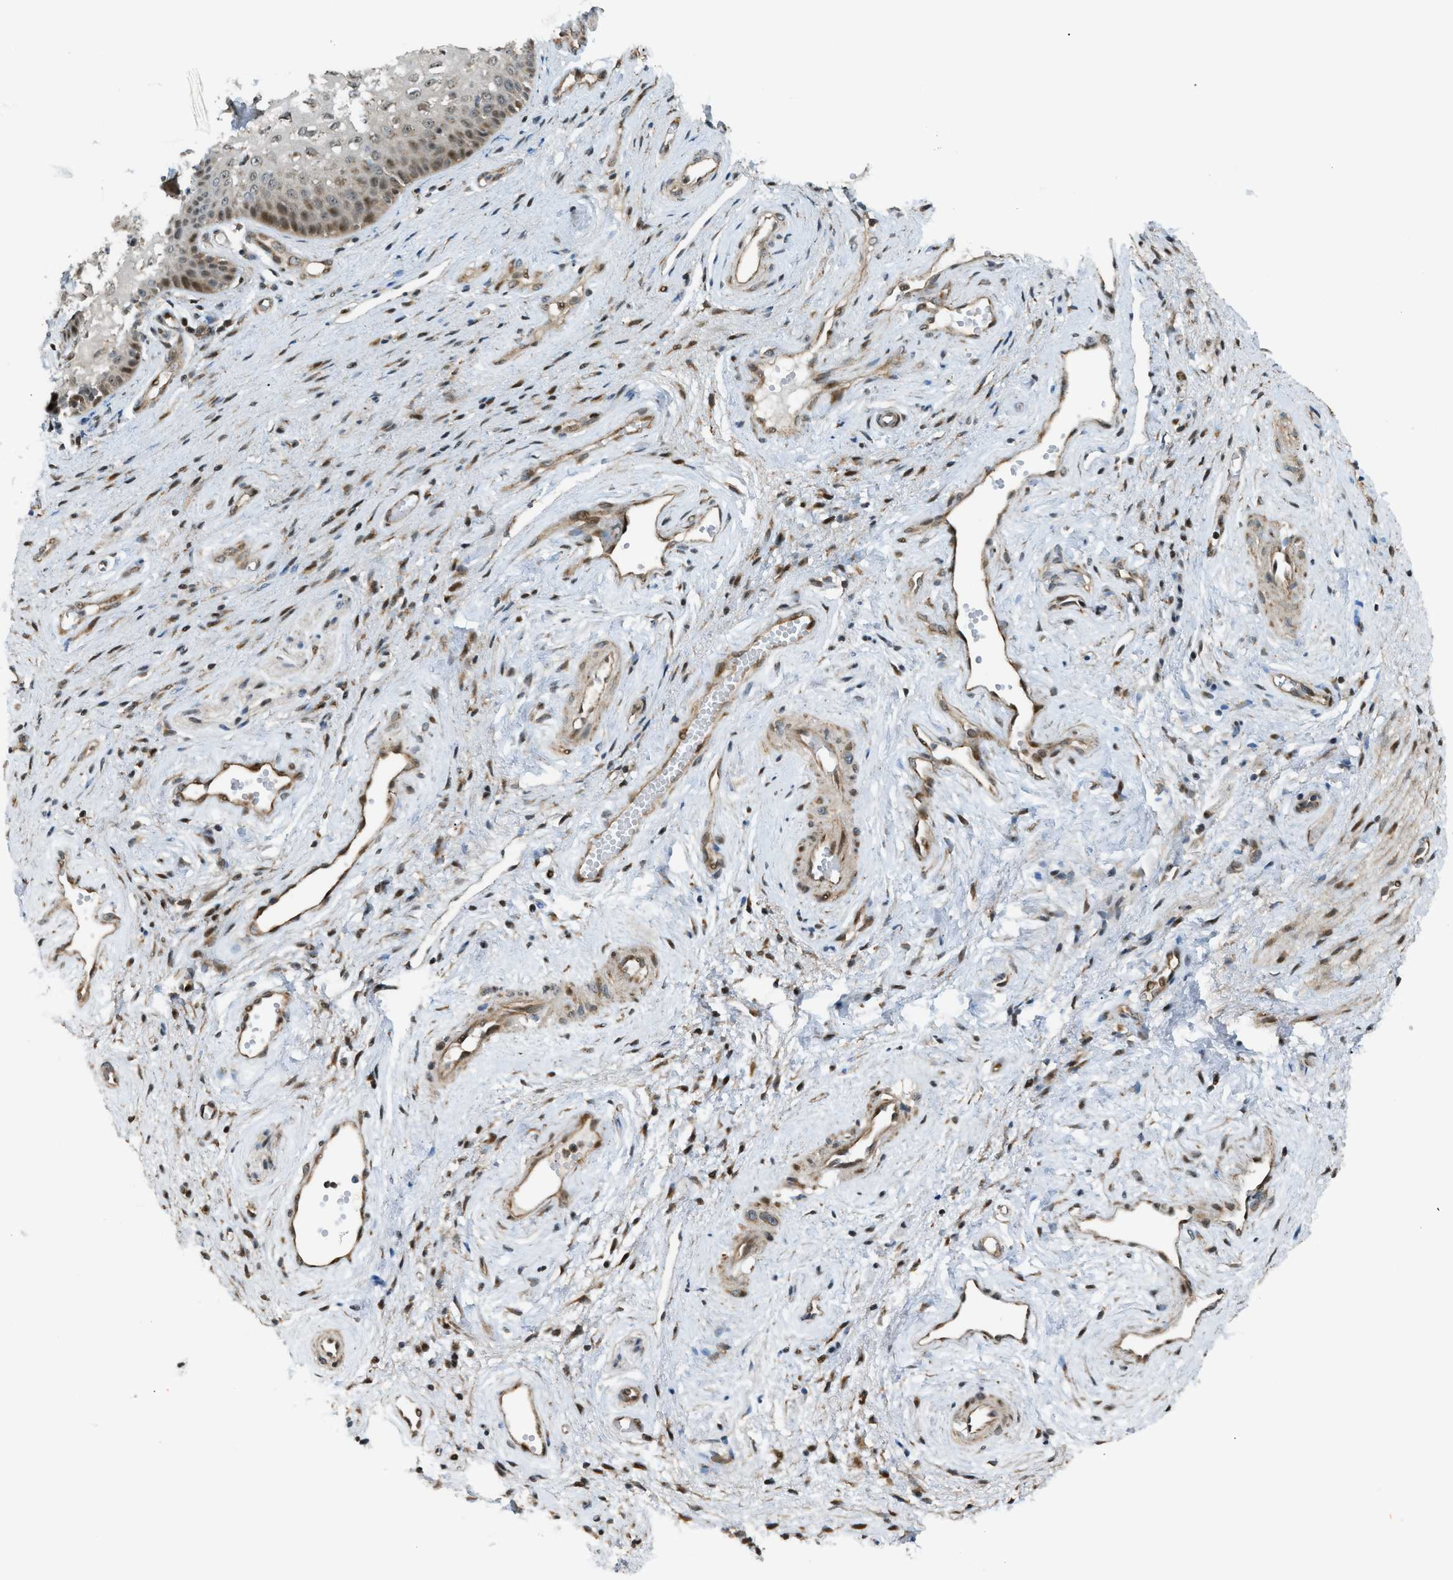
{"staining": {"intensity": "weak", "quantity": "25%-75%", "location": "cytoplasmic/membranous,nuclear"}, "tissue": "vagina", "cell_type": "Squamous epithelial cells", "image_type": "normal", "snomed": [{"axis": "morphology", "description": "Normal tissue, NOS"}, {"axis": "topography", "description": "Vagina"}], "caption": "An immunohistochemistry (IHC) image of normal tissue is shown. Protein staining in brown highlights weak cytoplasmic/membranous,nuclear positivity in vagina within squamous epithelial cells.", "gene": "CCDC186", "patient": {"sex": "female", "age": 34}}